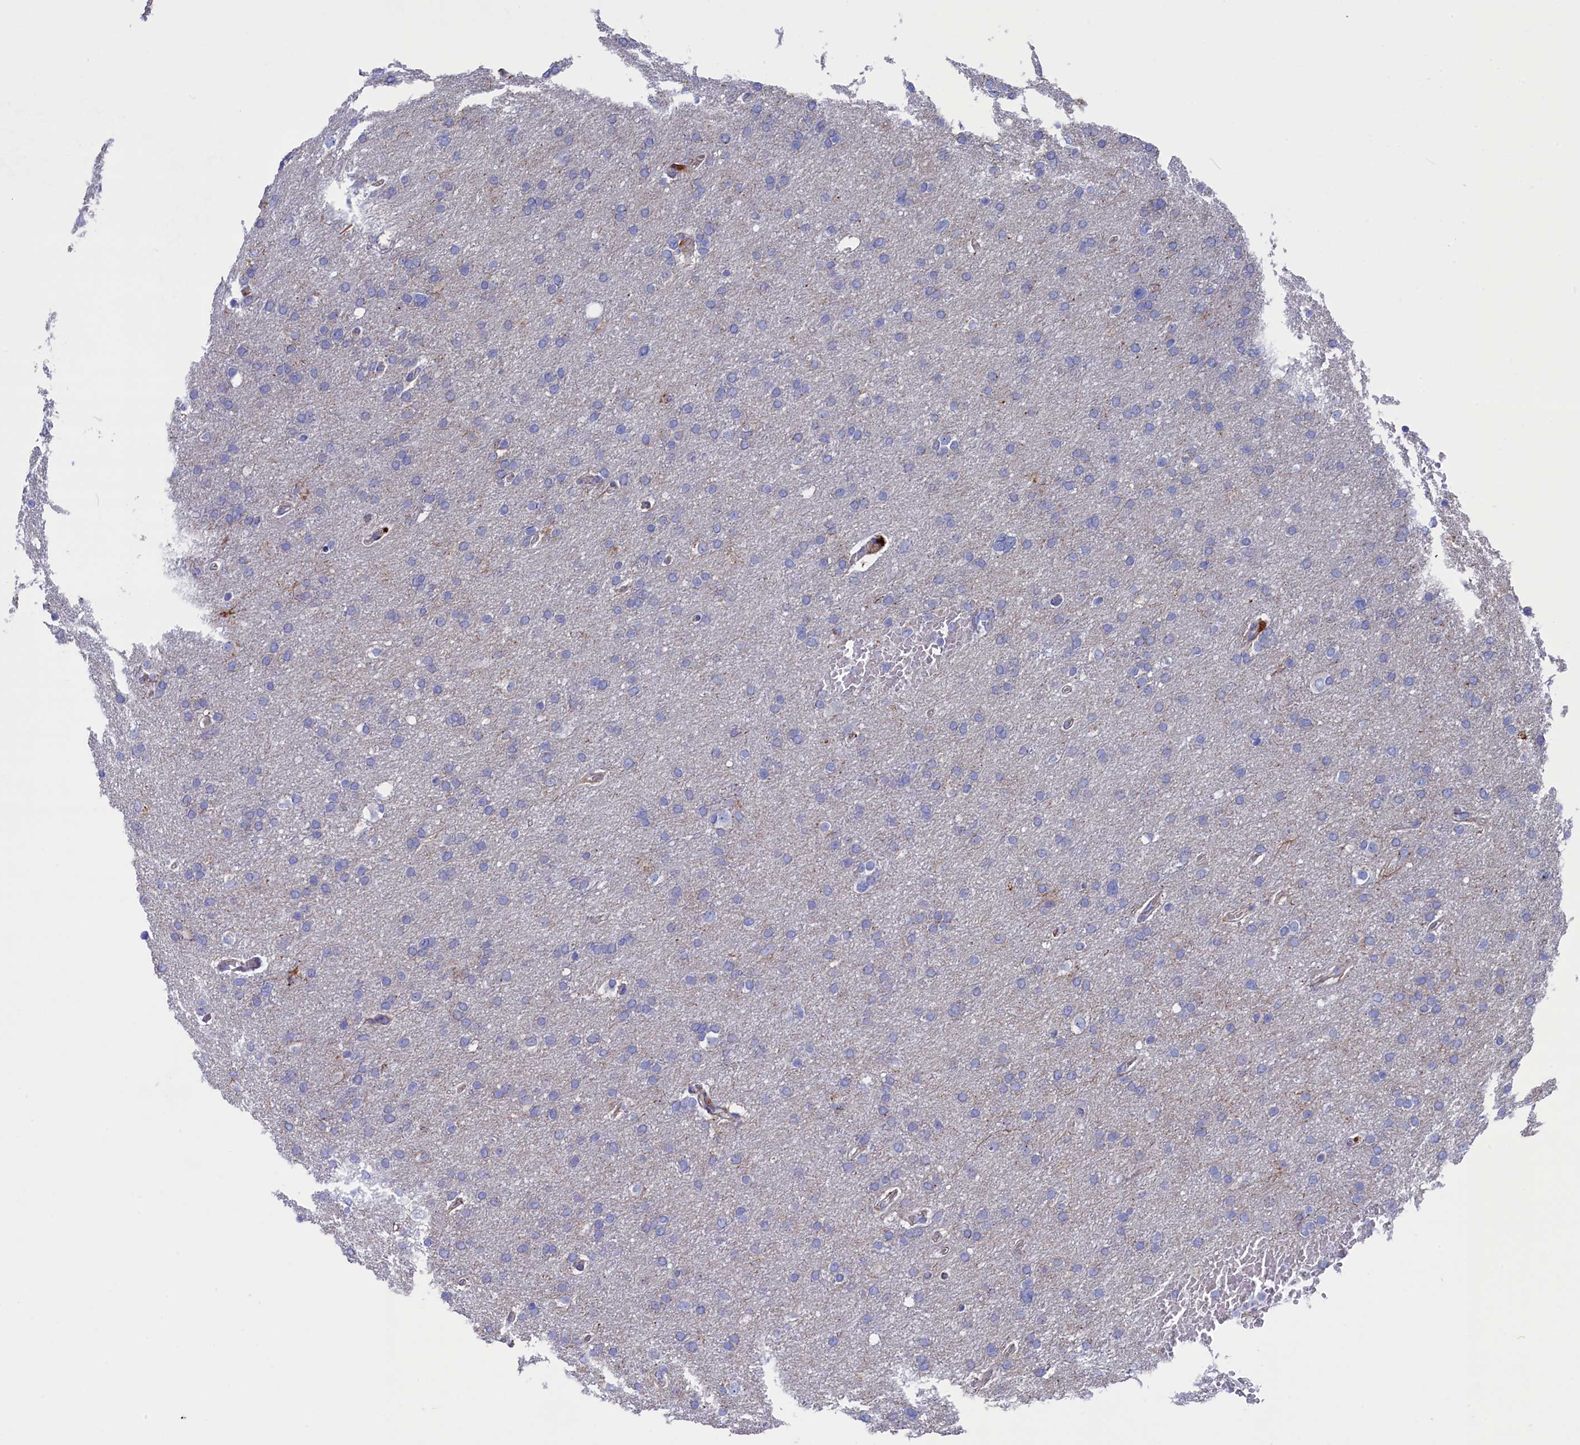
{"staining": {"intensity": "negative", "quantity": "none", "location": "none"}, "tissue": "glioma", "cell_type": "Tumor cells", "image_type": "cancer", "snomed": [{"axis": "morphology", "description": "Glioma, malignant, High grade"}, {"axis": "topography", "description": "Cerebral cortex"}], "caption": "Immunohistochemistry micrograph of human malignant glioma (high-grade) stained for a protein (brown), which exhibits no expression in tumor cells.", "gene": "NUDT7", "patient": {"sex": "female", "age": 36}}